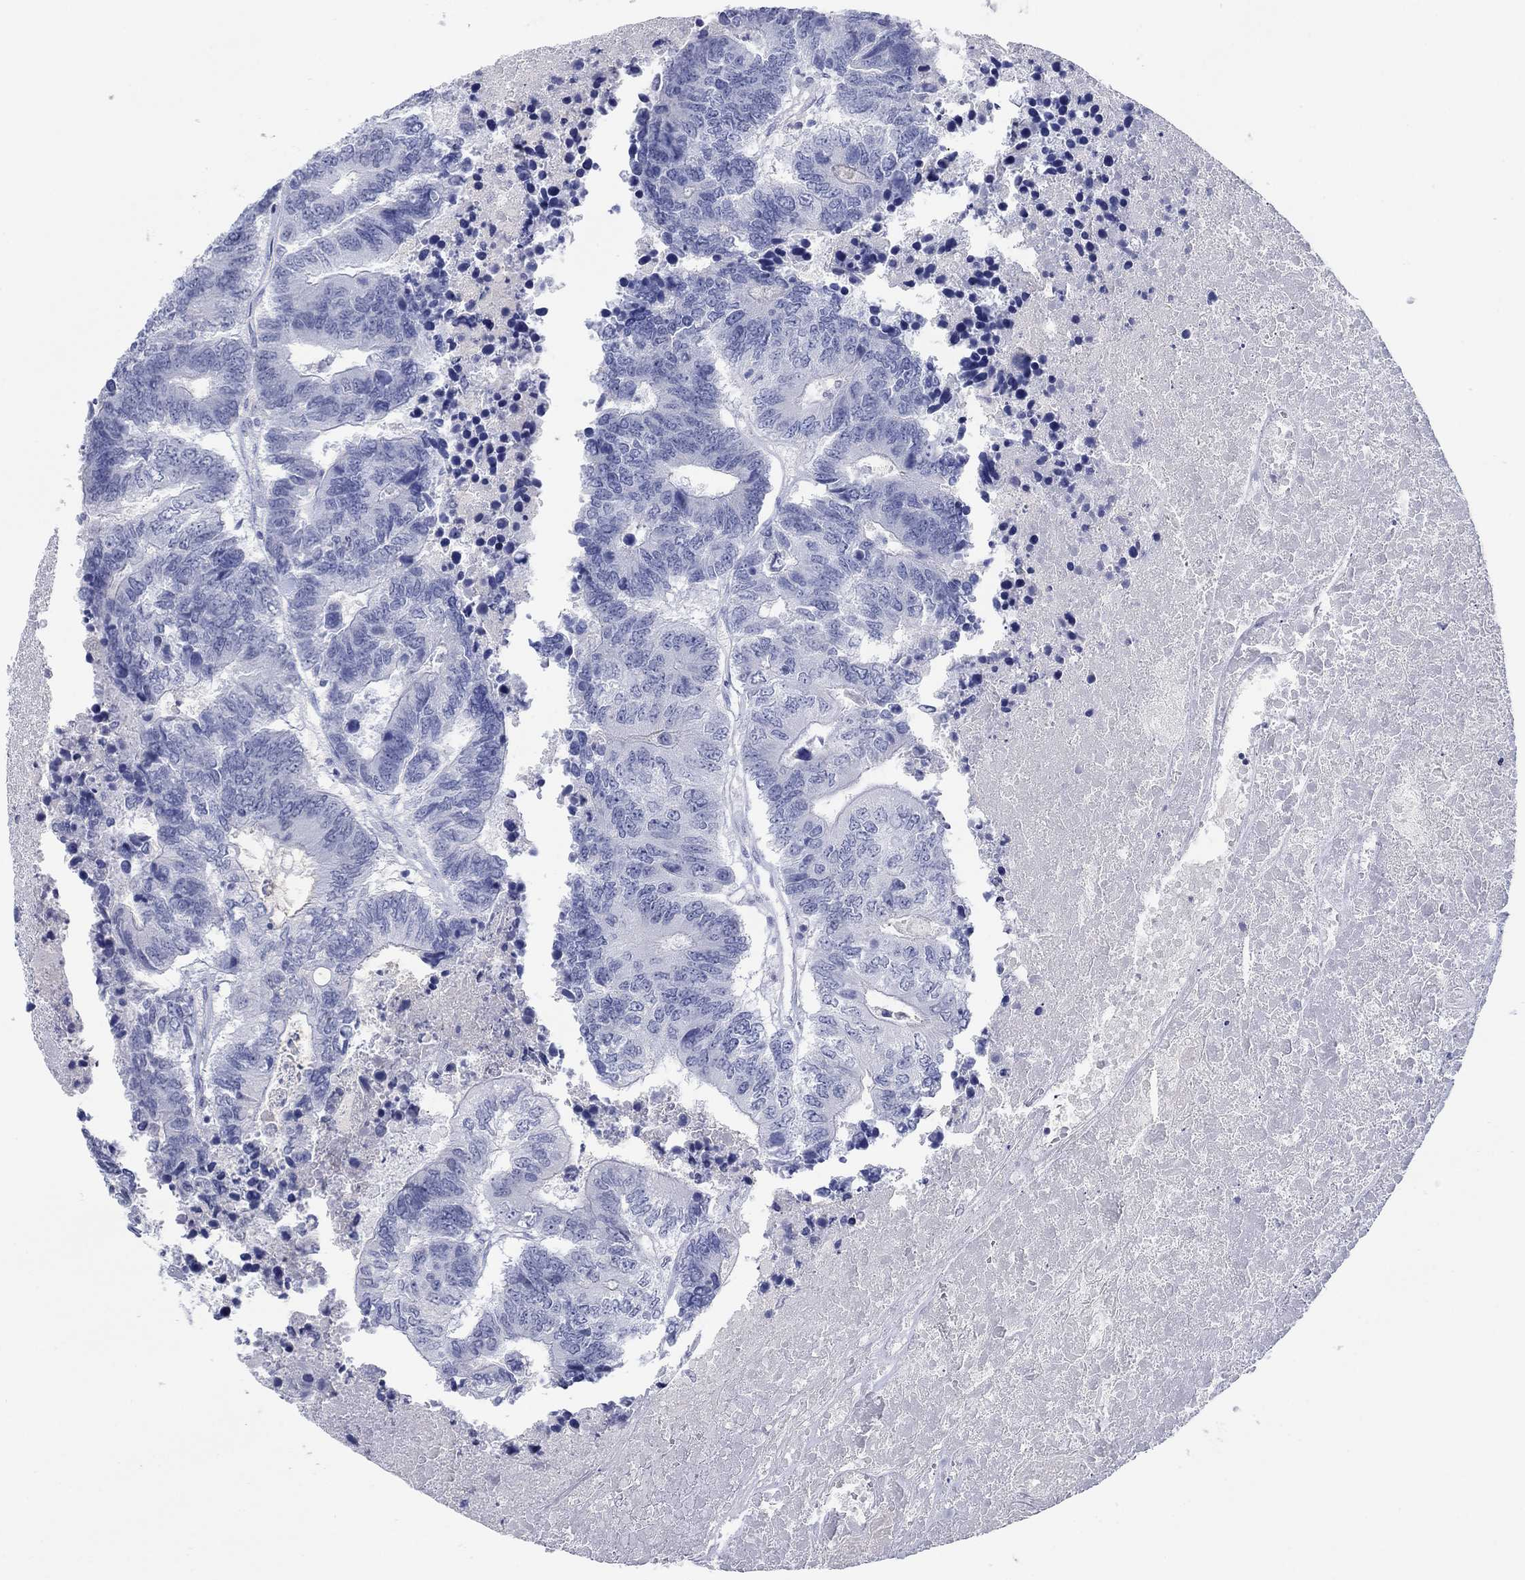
{"staining": {"intensity": "negative", "quantity": "none", "location": "none"}, "tissue": "colorectal cancer", "cell_type": "Tumor cells", "image_type": "cancer", "snomed": [{"axis": "morphology", "description": "Adenocarcinoma, NOS"}, {"axis": "topography", "description": "Colon"}], "caption": "A high-resolution photomicrograph shows IHC staining of adenocarcinoma (colorectal), which displays no significant expression in tumor cells.", "gene": "PDYN", "patient": {"sex": "female", "age": 48}}